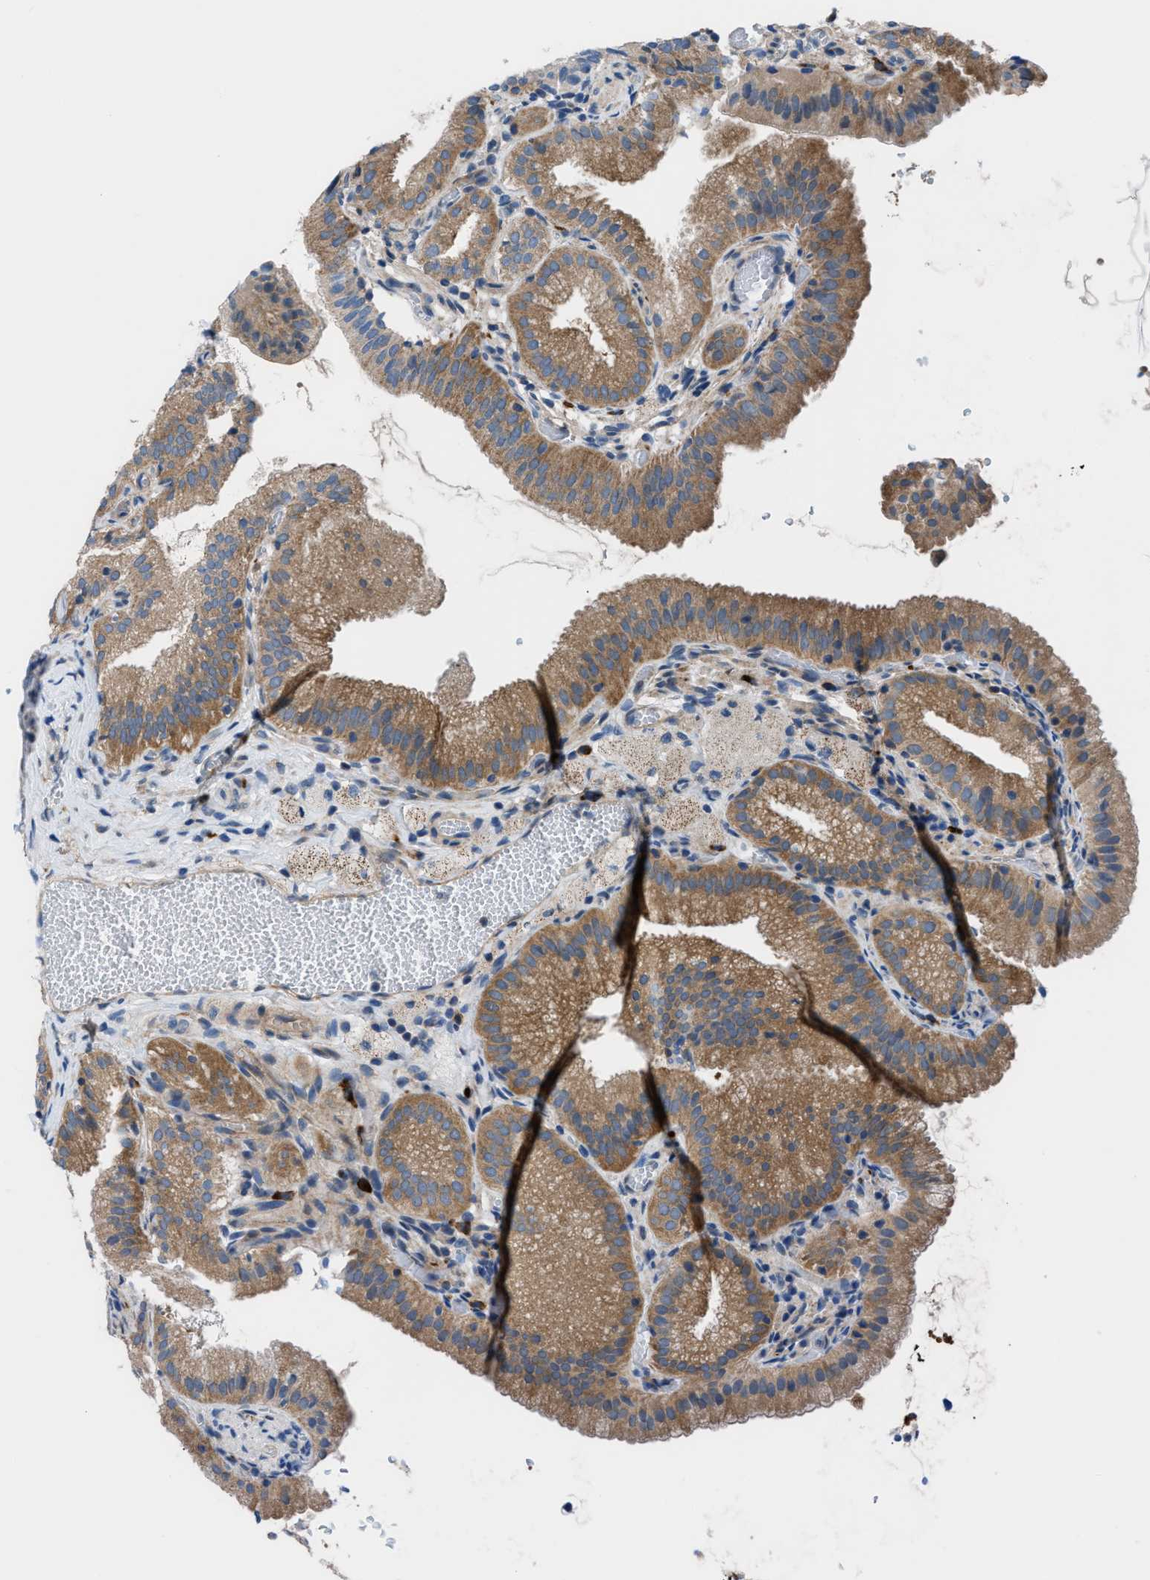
{"staining": {"intensity": "moderate", "quantity": ">75%", "location": "cytoplasmic/membranous"}, "tissue": "gallbladder", "cell_type": "Glandular cells", "image_type": "normal", "snomed": [{"axis": "morphology", "description": "Normal tissue, NOS"}, {"axis": "topography", "description": "Gallbladder"}], "caption": "Glandular cells reveal moderate cytoplasmic/membranous staining in approximately >75% of cells in normal gallbladder. (Brightfield microscopy of DAB IHC at high magnification).", "gene": "TMEM45B", "patient": {"sex": "male", "age": 54}}